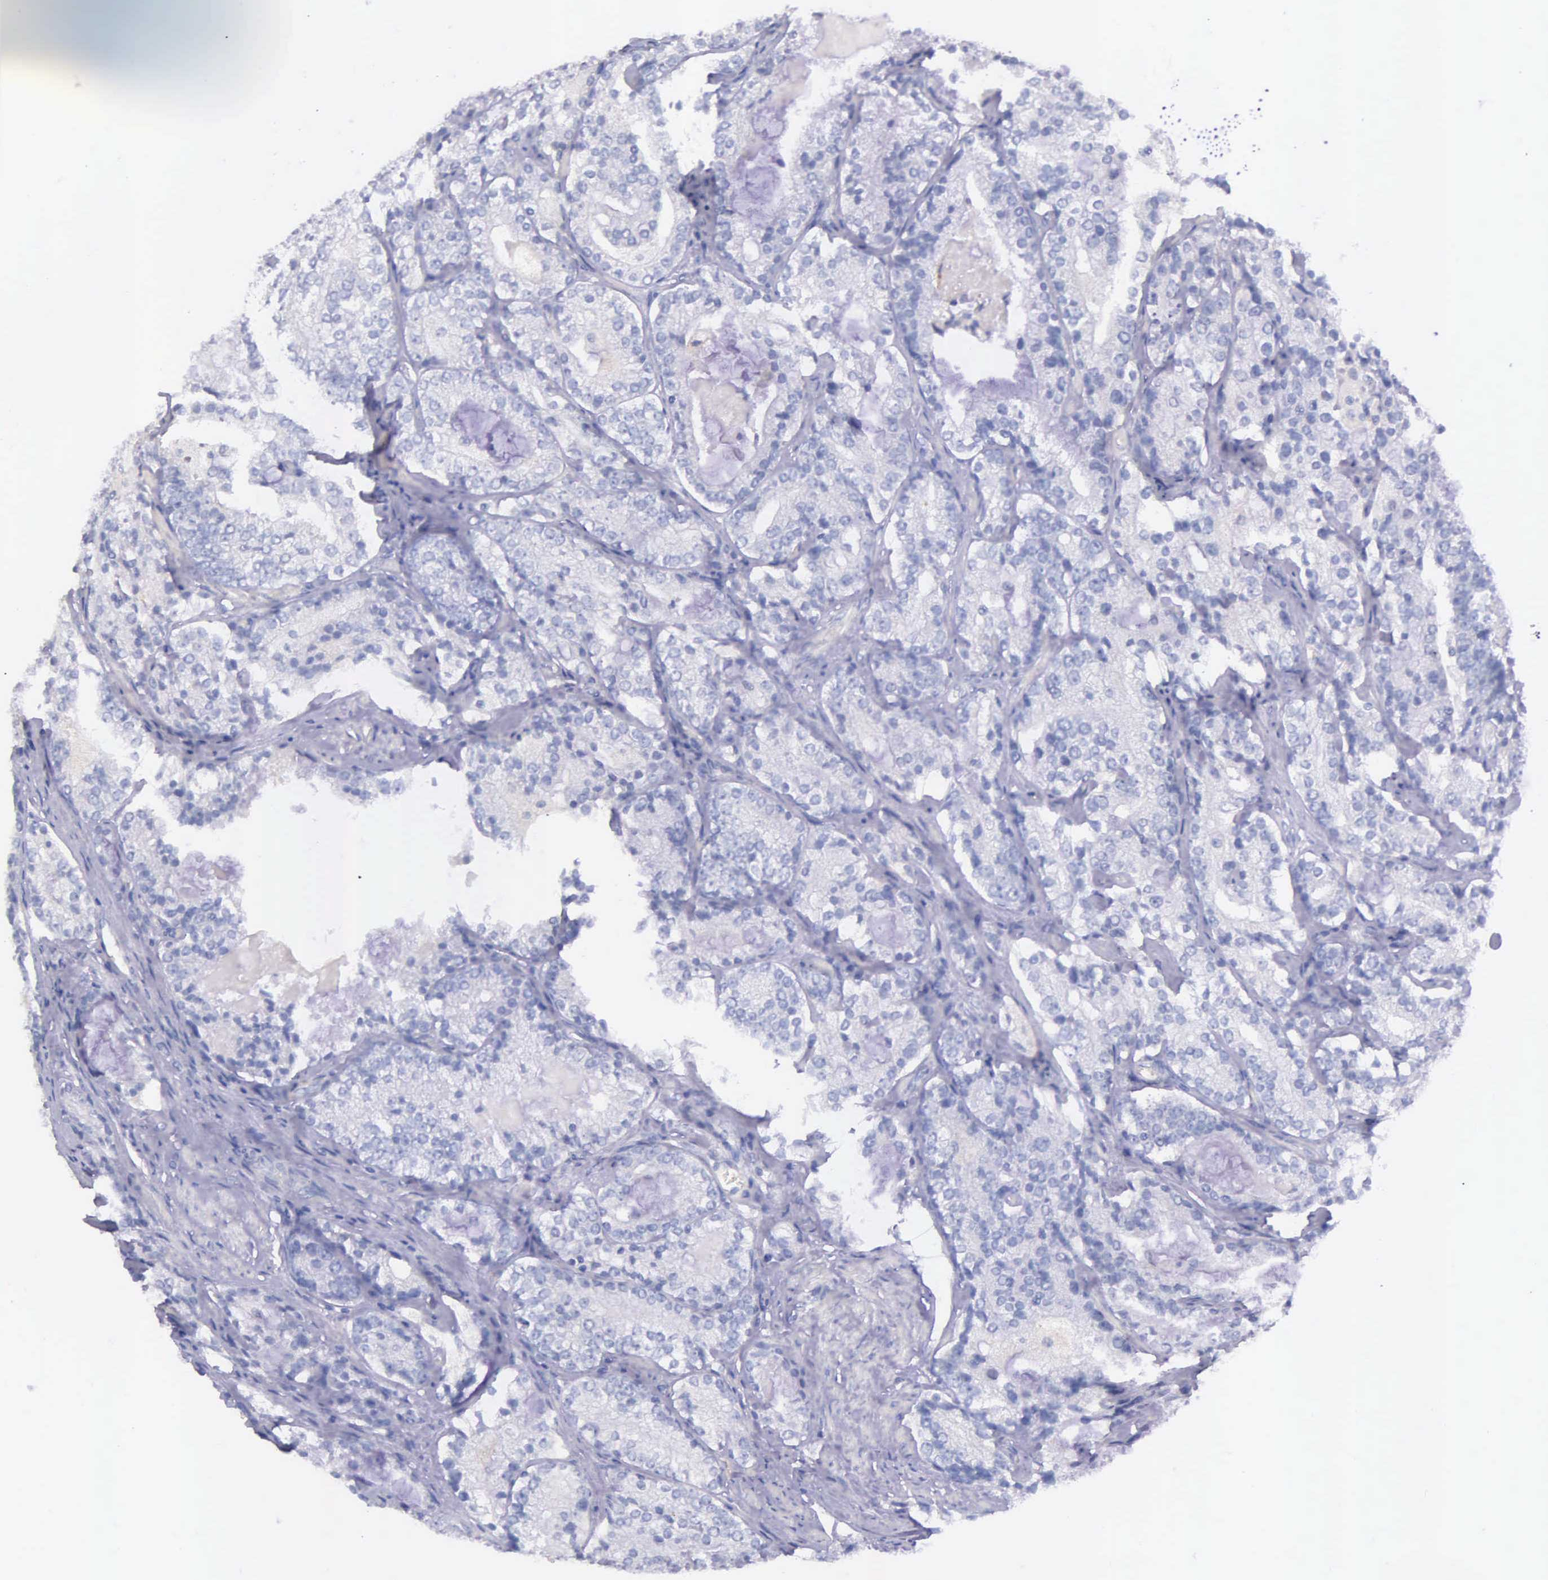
{"staining": {"intensity": "negative", "quantity": "none", "location": "none"}, "tissue": "prostate cancer", "cell_type": "Tumor cells", "image_type": "cancer", "snomed": [{"axis": "morphology", "description": "Adenocarcinoma, High grade"}, {"axis": "topography", "description": "Prostate"}], "caption": "An immunohistochemistry (IHC) photomicrograph of high-grade adenocarcinoma (prostate) is shown. There is no staining in tumor cells of high-grade adenocarcinoma (prostate).", "gene": "THSD7A", "patient": {"sex": "male", "age": 63}}